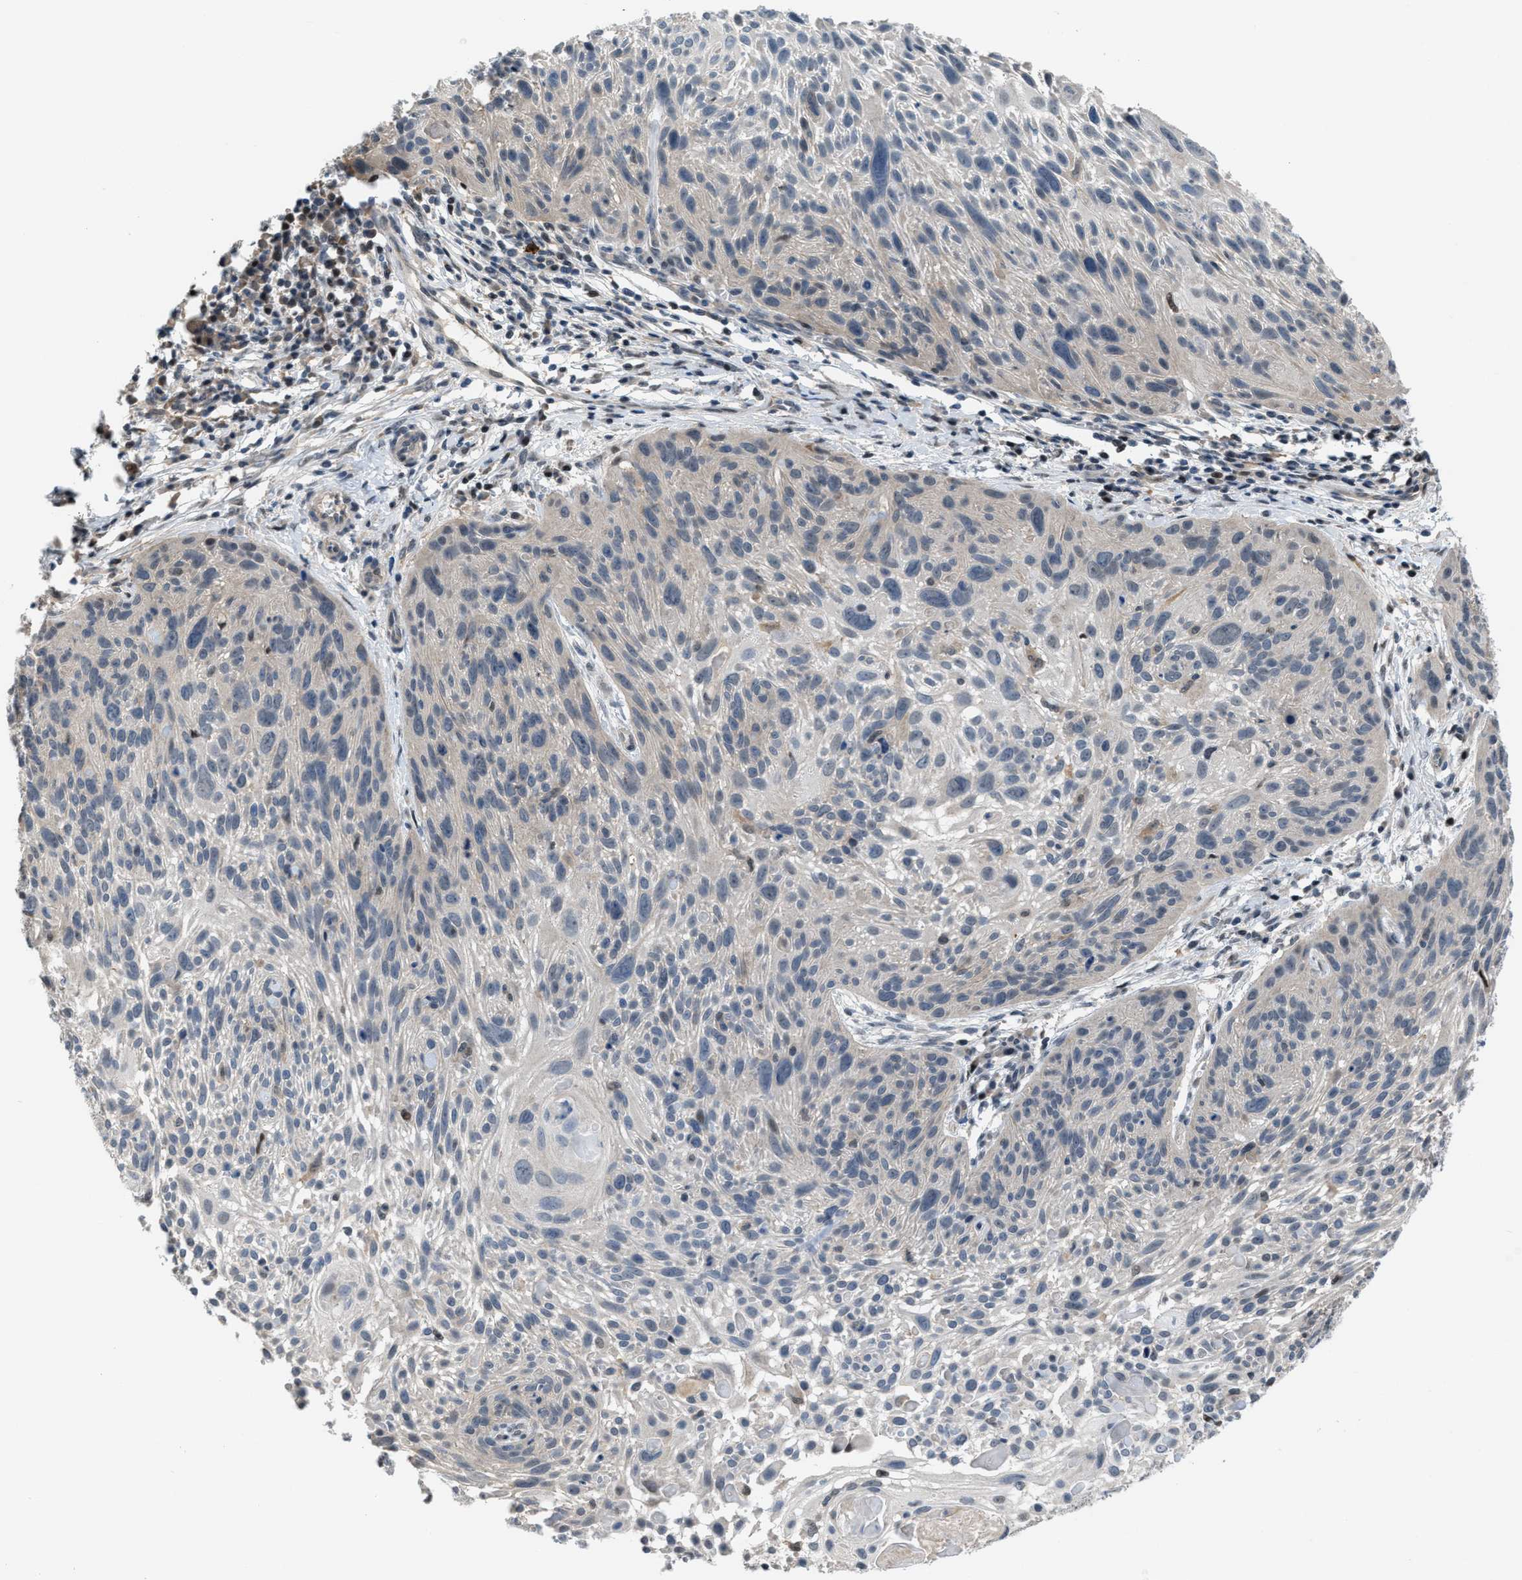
{"staining": {"intensity": "negative", "quantity": "none", "location": "none"}, "tissue": "cervical cancer", "cell_type": "Tumor cells", "image_type": "cancer", "snomed": [{"axis": "morphology", "description": "Squamous cell carcinoma, NOS"}, {"axis": "topography", "description": "Cervix"}], "caption": "Tumor cells are negative for brown protein staining in cervical cancer (squamous cell carcinoma).", "gene": "RFFL", "patient": {"sex": "female", "age": 51}}